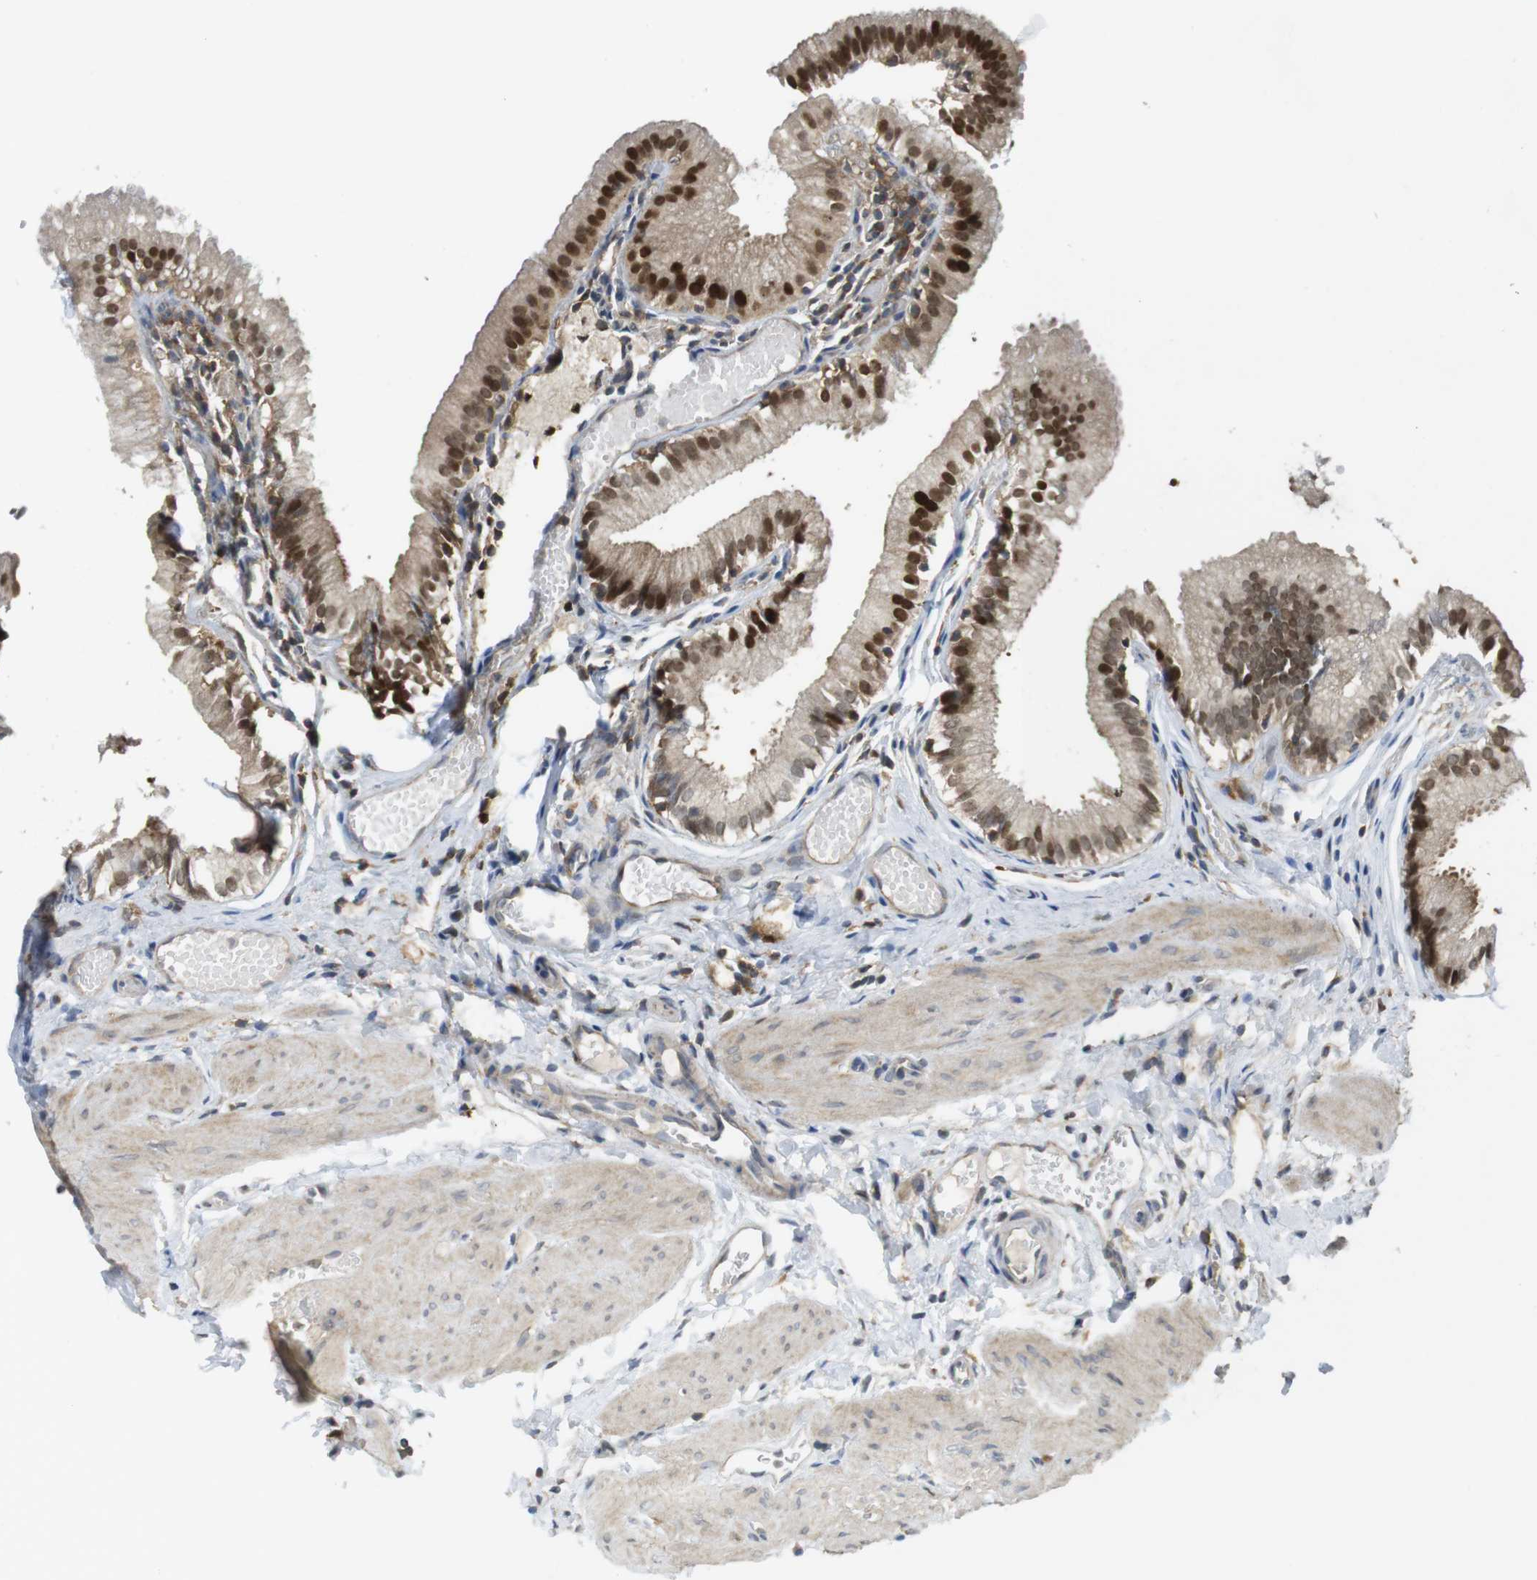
{"staining": {"intensity": "strong", "quantity": ">75%", "location": "nuclear"}, "tissue": "gallbladder", "cell_type": "Glandular cells", "image_type": "normal", "snomed": [{"axis": "morphology", "description": "Normal tissue, NOS"}, {"axis": "topography", "description": "Gallbladder"}], "caption": "DAB (3,3'-diaminobenzidine) immunohistochemical staining of benign human gallbladder exhibits strong nuclear protein positivity in about >75% of glandular cells.", "gene": "RCC1", "patient": {"sex": "female", "age": 26}}